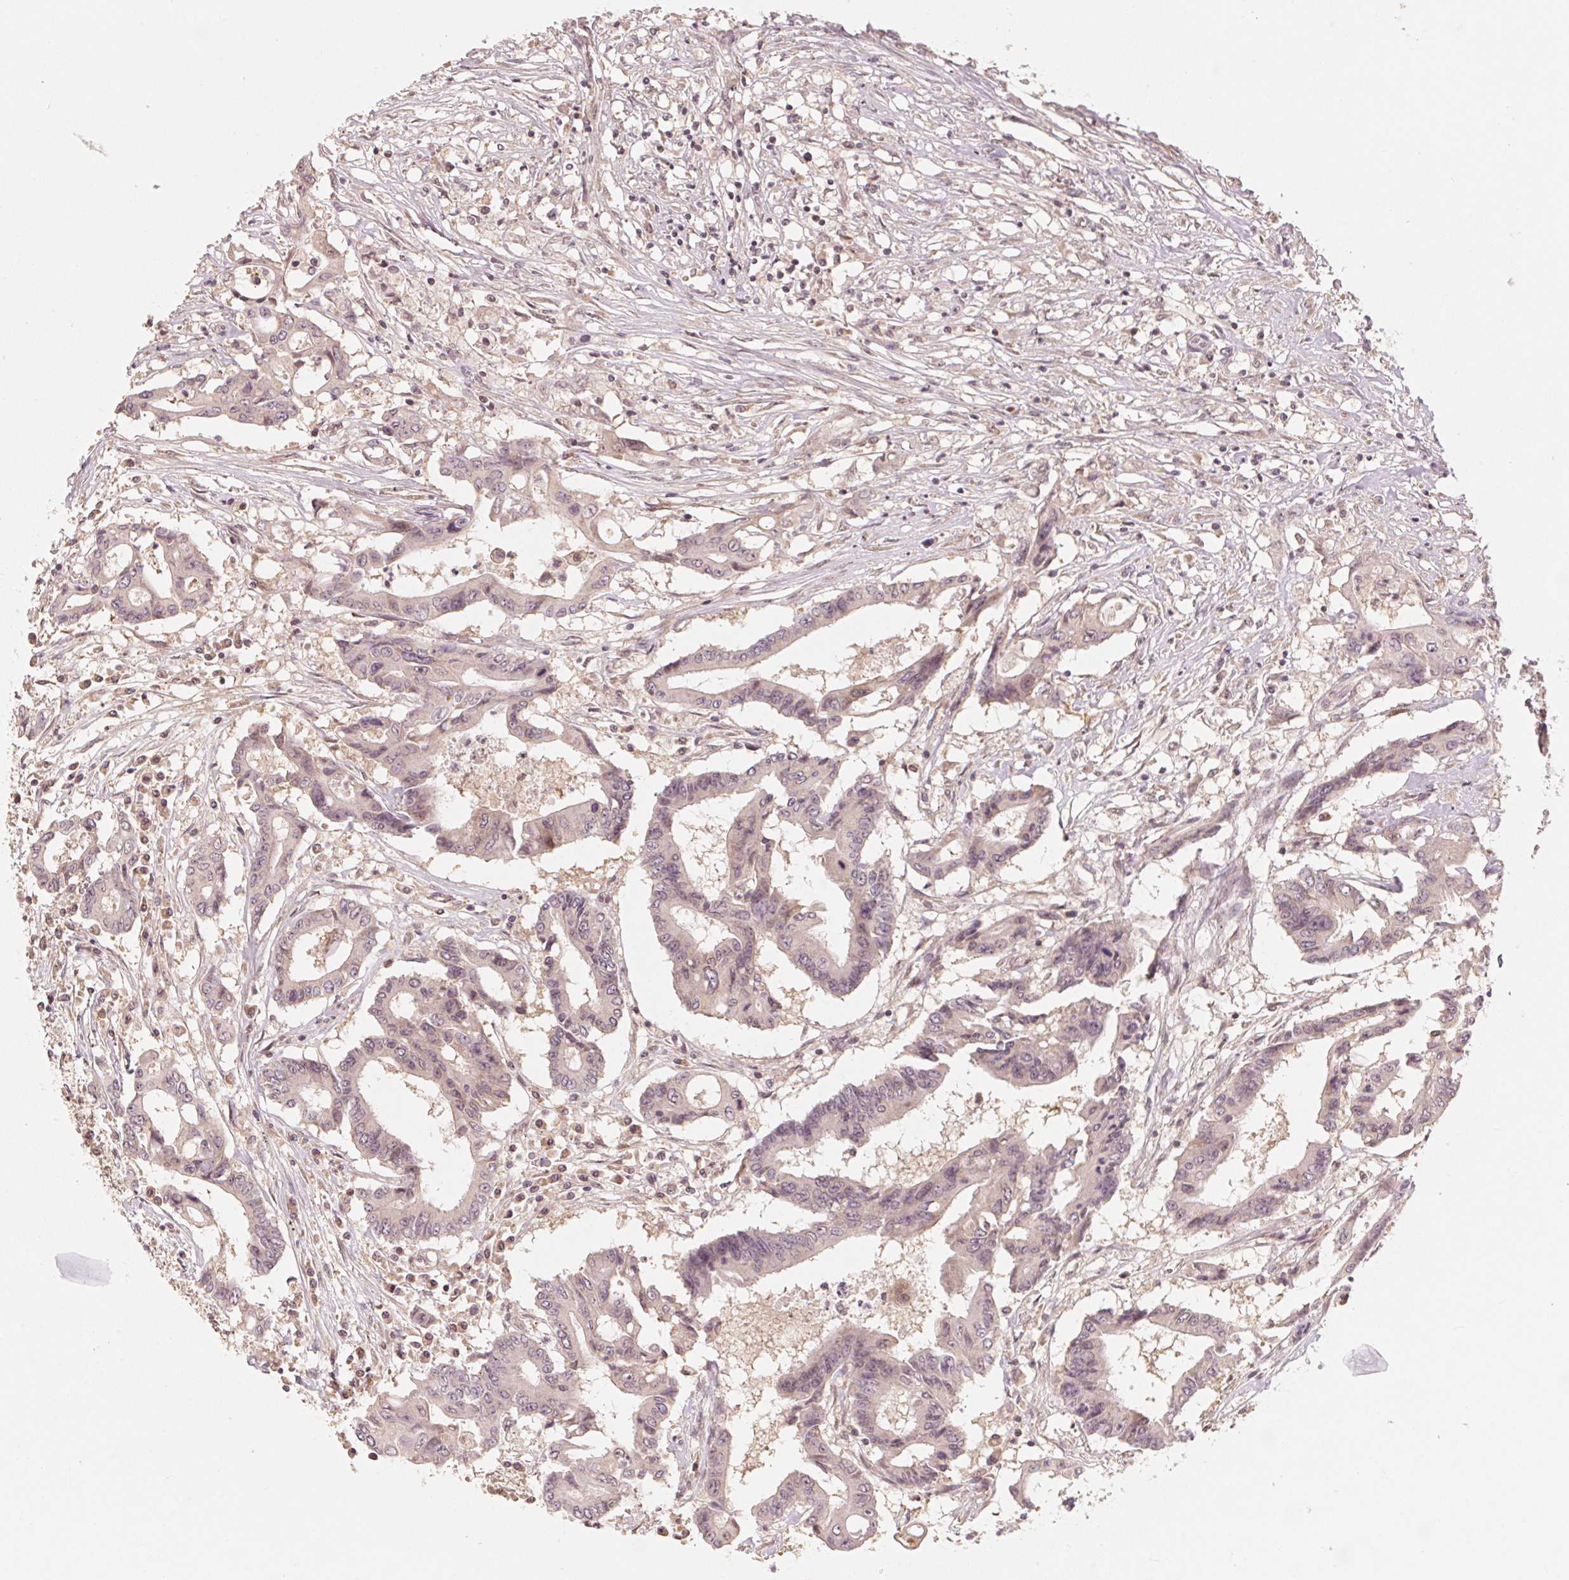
{"staining": {"intensity": "weak", "quantity": "25%-75%", "location": "cytoplasmic/membranous"}, "tissue": "colorectal cancer", "cell_type": "Tumor cells", "image_type": "cancer", "snomed": [{"axis": "morphology", "description": "Adenocarcinoma, NOS"}, {"axis": "topography", "description": "Rectum"}], "caption": "Tumor cells display low levels of weak cytoplasmic/membranous expression in approximately 25%-75% of cells in human colorectal cancer (adenocarcinoma). The protein of interest is shown in brown color, while the nuclei are stained blue.", "gene": "C2orf73", "patient": {"sex": "male", "age": 54}}